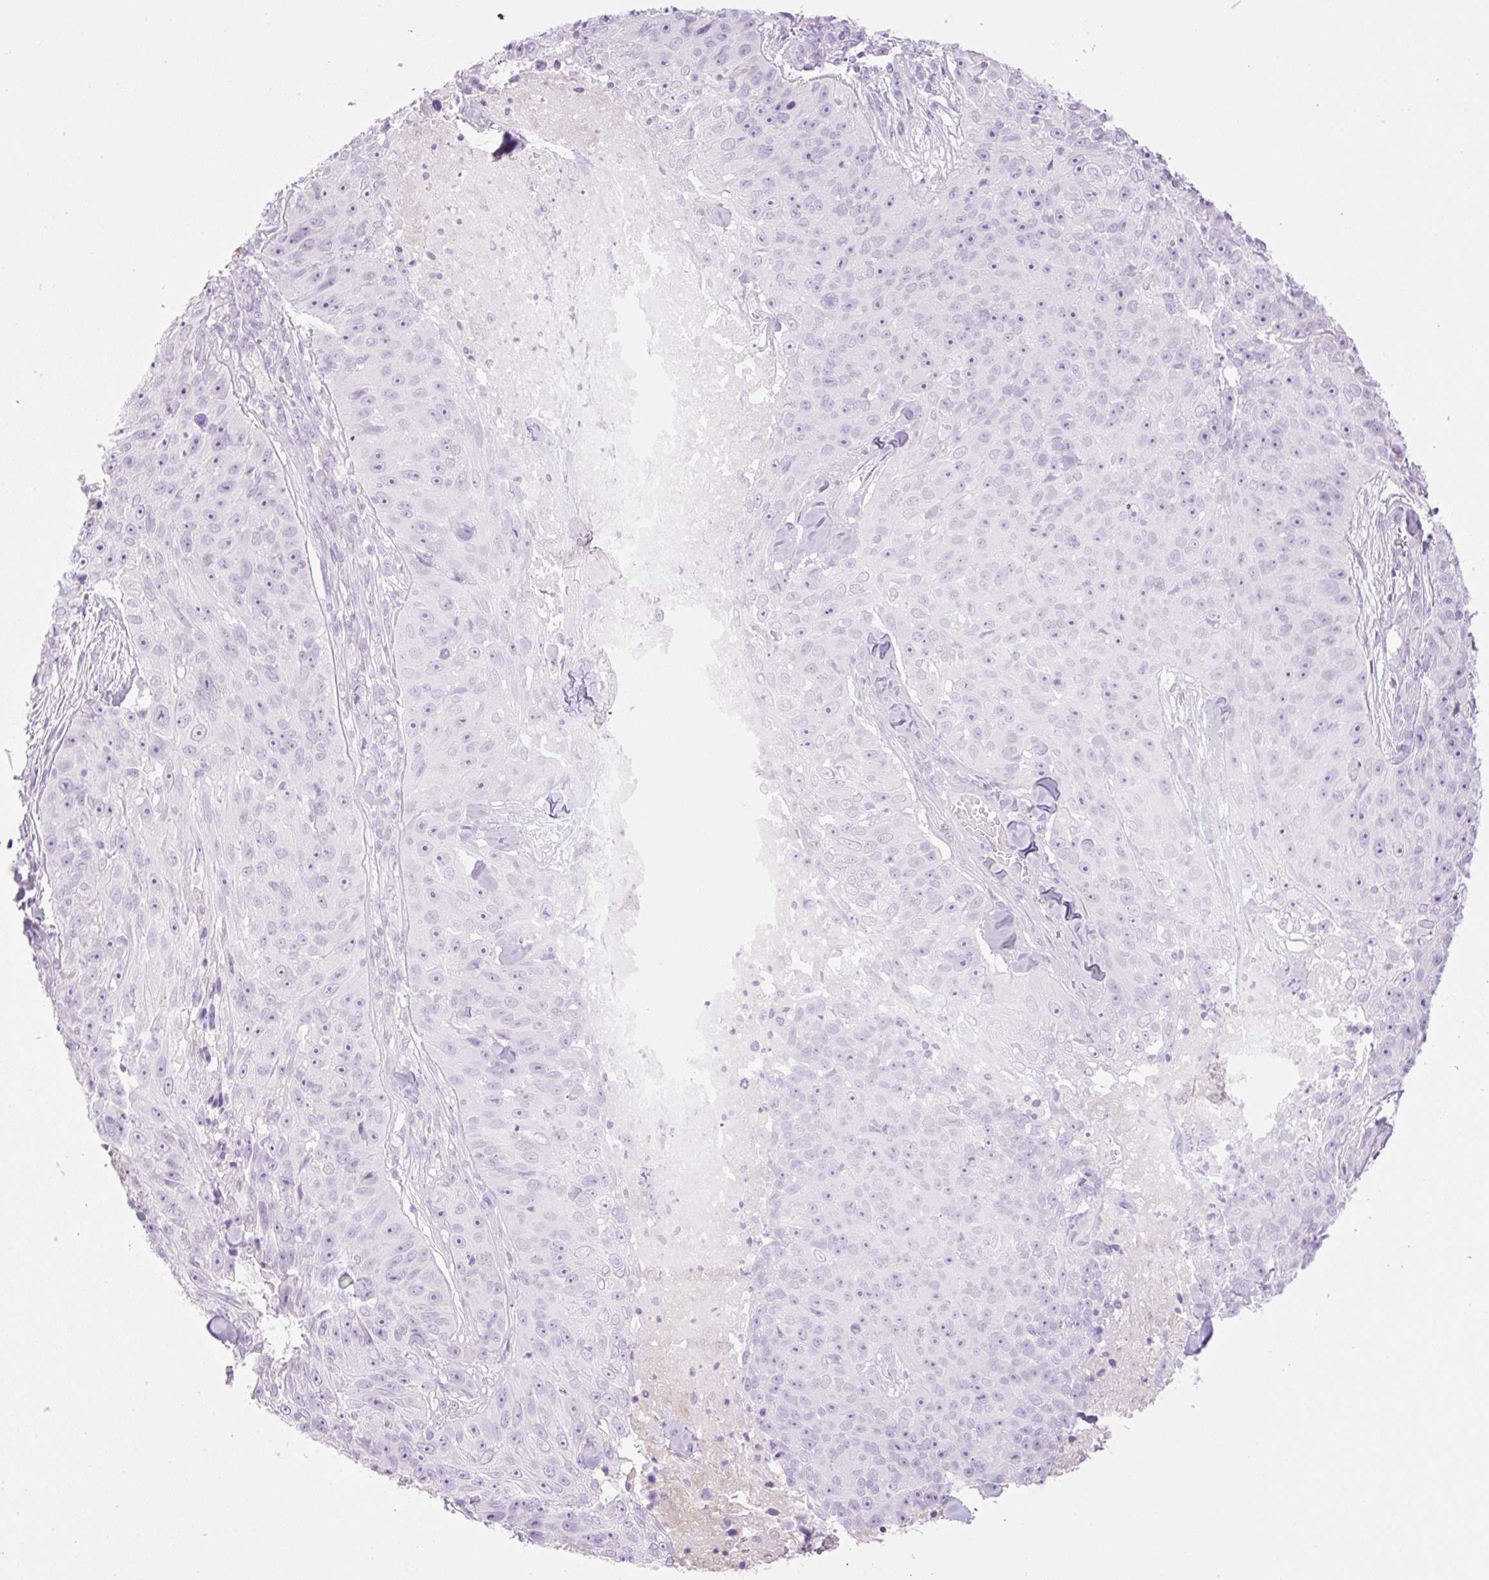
{"staining": {"intensity": "negative", "quantity": "none", "location": "none"}, "tissue": "skin cancer", "cell_type": "Tumor cells", "image_type": "cancer", "snomed": [{"axis": "morphology", "description": "Squamous cell carcinoma, NOS"}, {"axis": "topography", "description": "Skin"}], "caption": "IHC of skin squamous cell carcinoma demonstrates no positivity in tumor cells. The staining was performed using DAB (3,3'-diaminobenzidine) to visualize the protein expression in brown, while the nuclei were stained in blue with hematoxylin (Magnification: 20x).", "gene": "PALM3", "patient": {"sex": "female", "age": 87}}